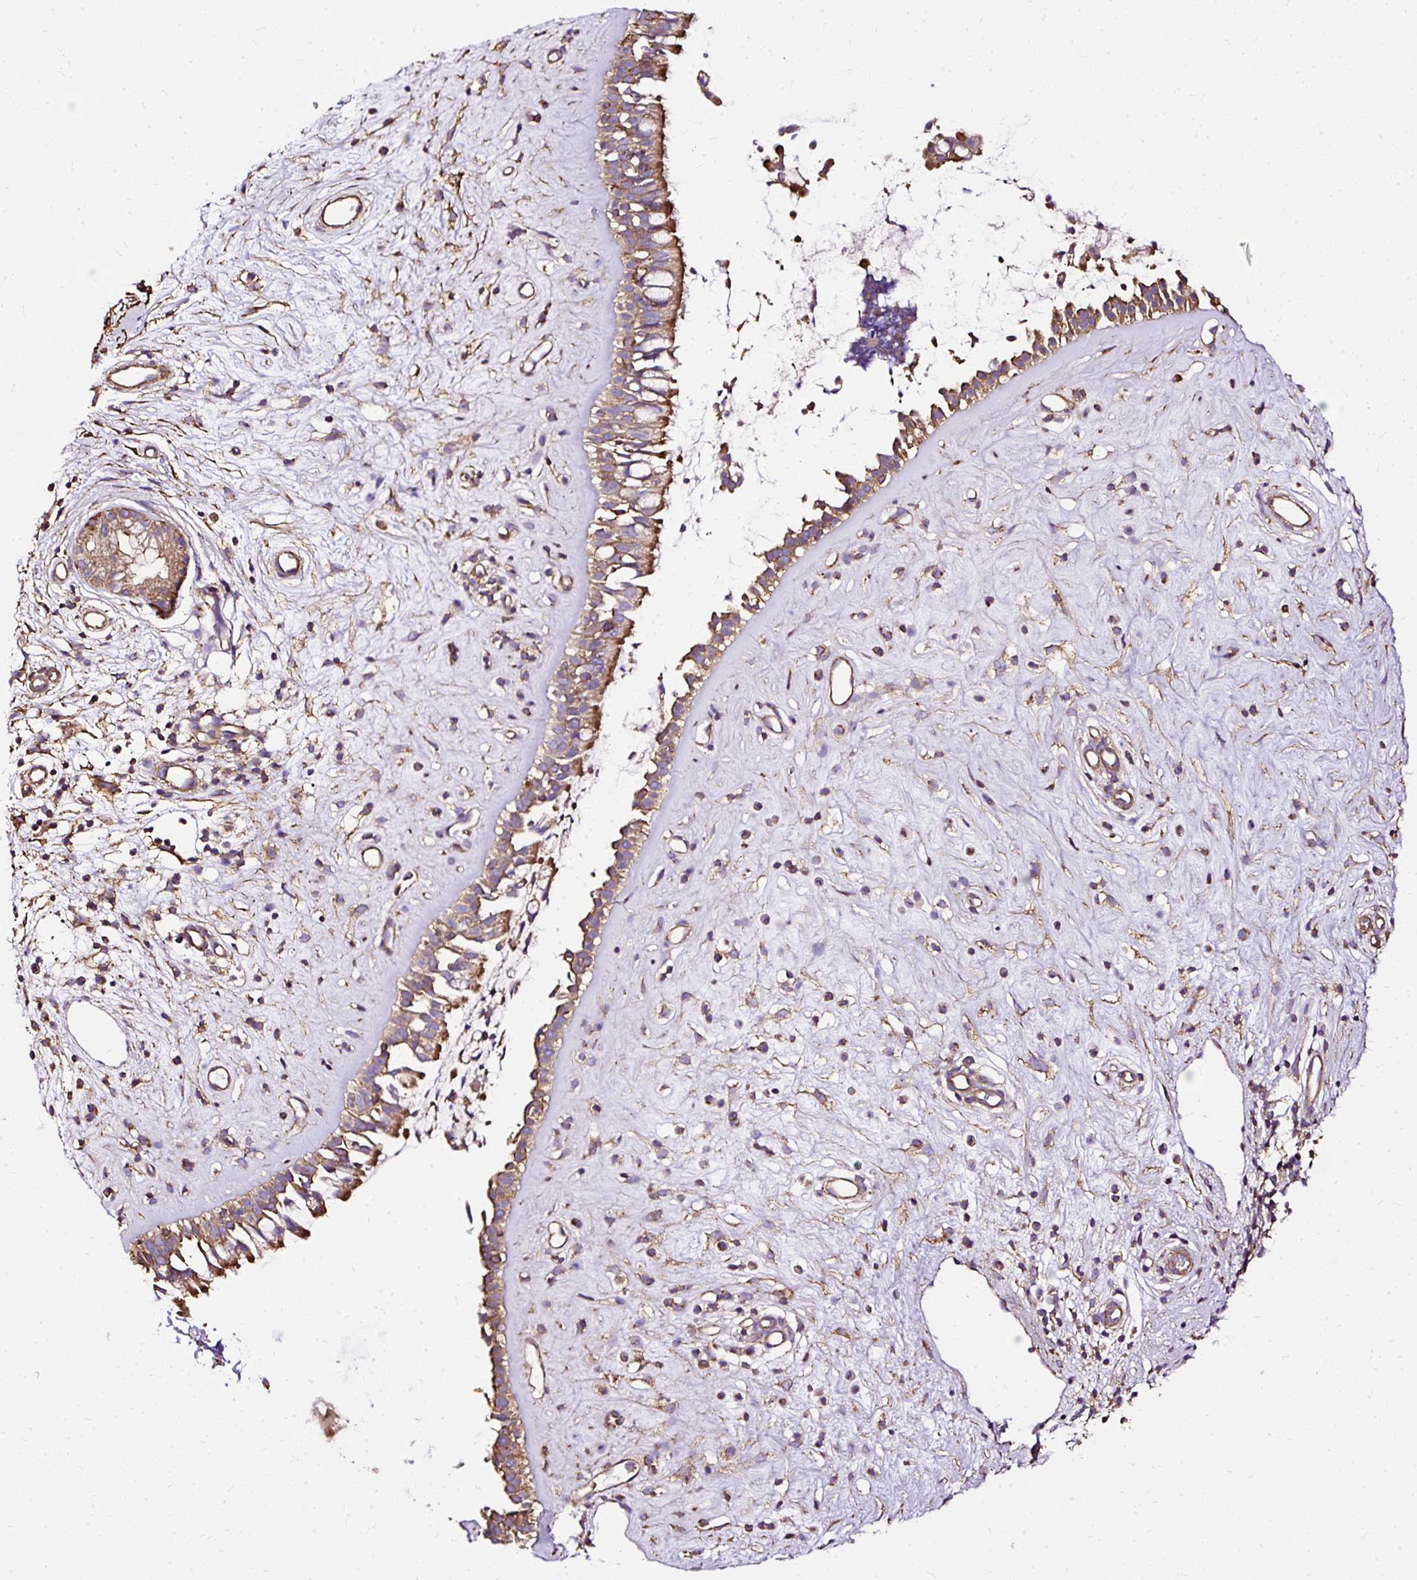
{"staining": {"intensity": "strong", "quantity": "25%-75%", "location": "cytoplasmic/membranous"}, "tissue": "nasopharynx", "cell_type": "Respiratory epithelial cells", "image_type": "normal", "snomed": [{"axis": "morphology", "description": "Normal tissue, NOS"}, {"axis": "topography", "description": "Nasopharynx"}], "caption": "Immunohistochemistry micrograph of benign nasopharynx: nasopharynx stained using immunohistochemistry shows high levels of strong protein expression localized specifically in the cytoplasmic/membranous of respiratory epithelial cells, appearing as a cytoplasmic/membranous brown color.", "gene": "KLHL11", "patient": {"sex": "male", "age": 32}}